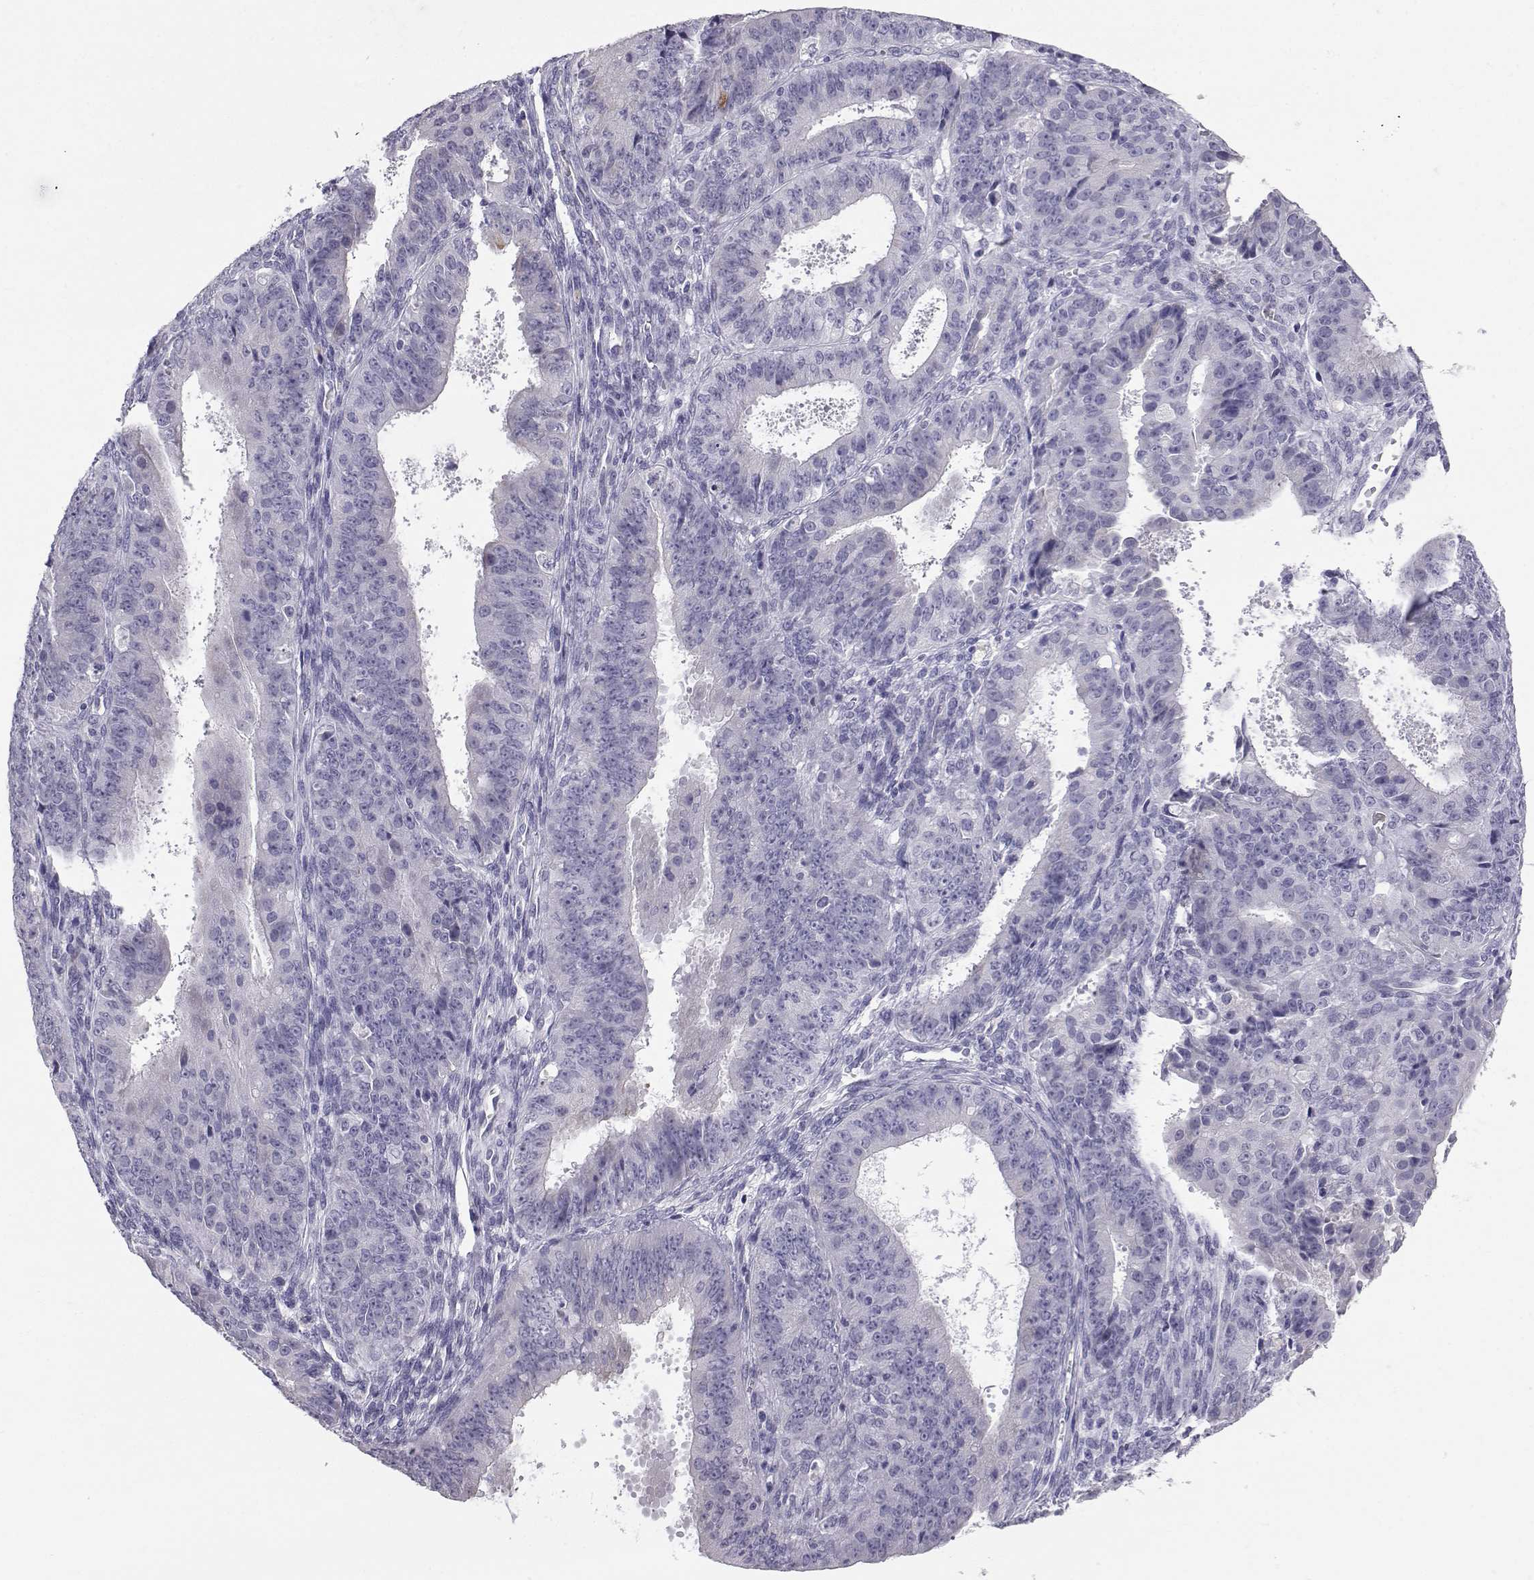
{"staining": {"intensity": "negative", "quantity": "none", "location": "none"}, "tissue": "ovarian cancer", "cell_type": "Tumor cells", "image_type": "cancer", "snomed": [{"axis": "morphology", "description": "Carcinoma, endometroid"}, {"axis": "topography", "description": "Ovary"}], "caption": "DAB (3,3'-diaminobenzidine) immunohistochemical staining of ovarian cancer (endometroid carcinoma) reveals no significant expression in tumor cells.", "gene": "RNASE12", "patient": {"sex": "female", "age": 42}}